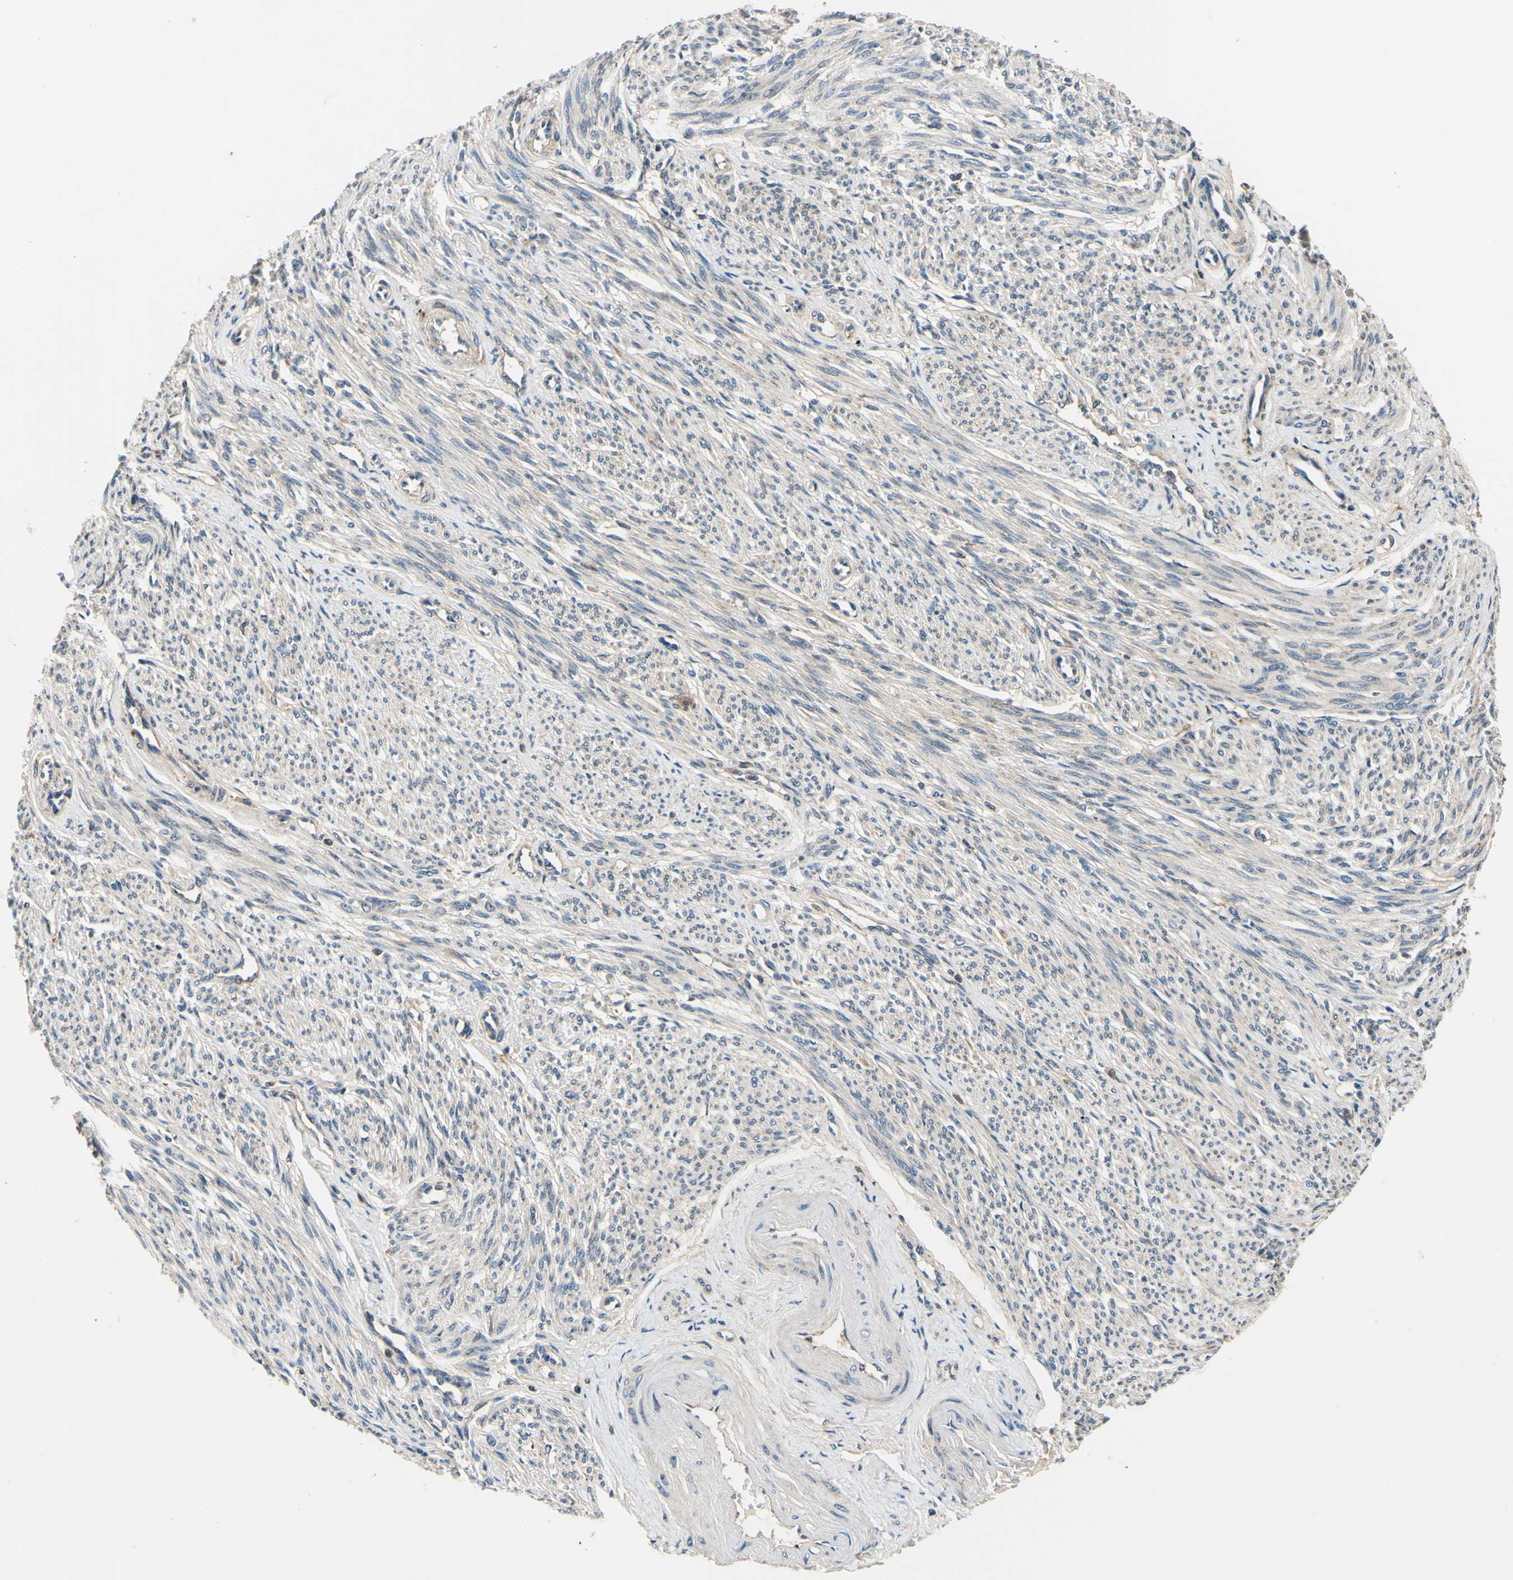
{"staining": {"intensity": "weak", "quantity": "25%-75%", "location": "cytoplasmic/membranous"}, "tissue": "smooth muscle", "cell_type": "Smooth muscle cells", "image_type": "normal", "snomed": [{"axis": "morphology", "description": "Normal tissue, NOS"}, {"axis": "topography", "description": "Smooth muscle"}], "caption": "Brown immunohistochemical staining in normal smooth muscle displays weak cytoplasmic/membranous positivity in approximately 25%-75% of smooth muscle cells. The protein of interest is shown in brown color, while the nuclei are stained blue.", "gene": "PLA2G4A", "patient": {"sex": "female", "age": 65}}